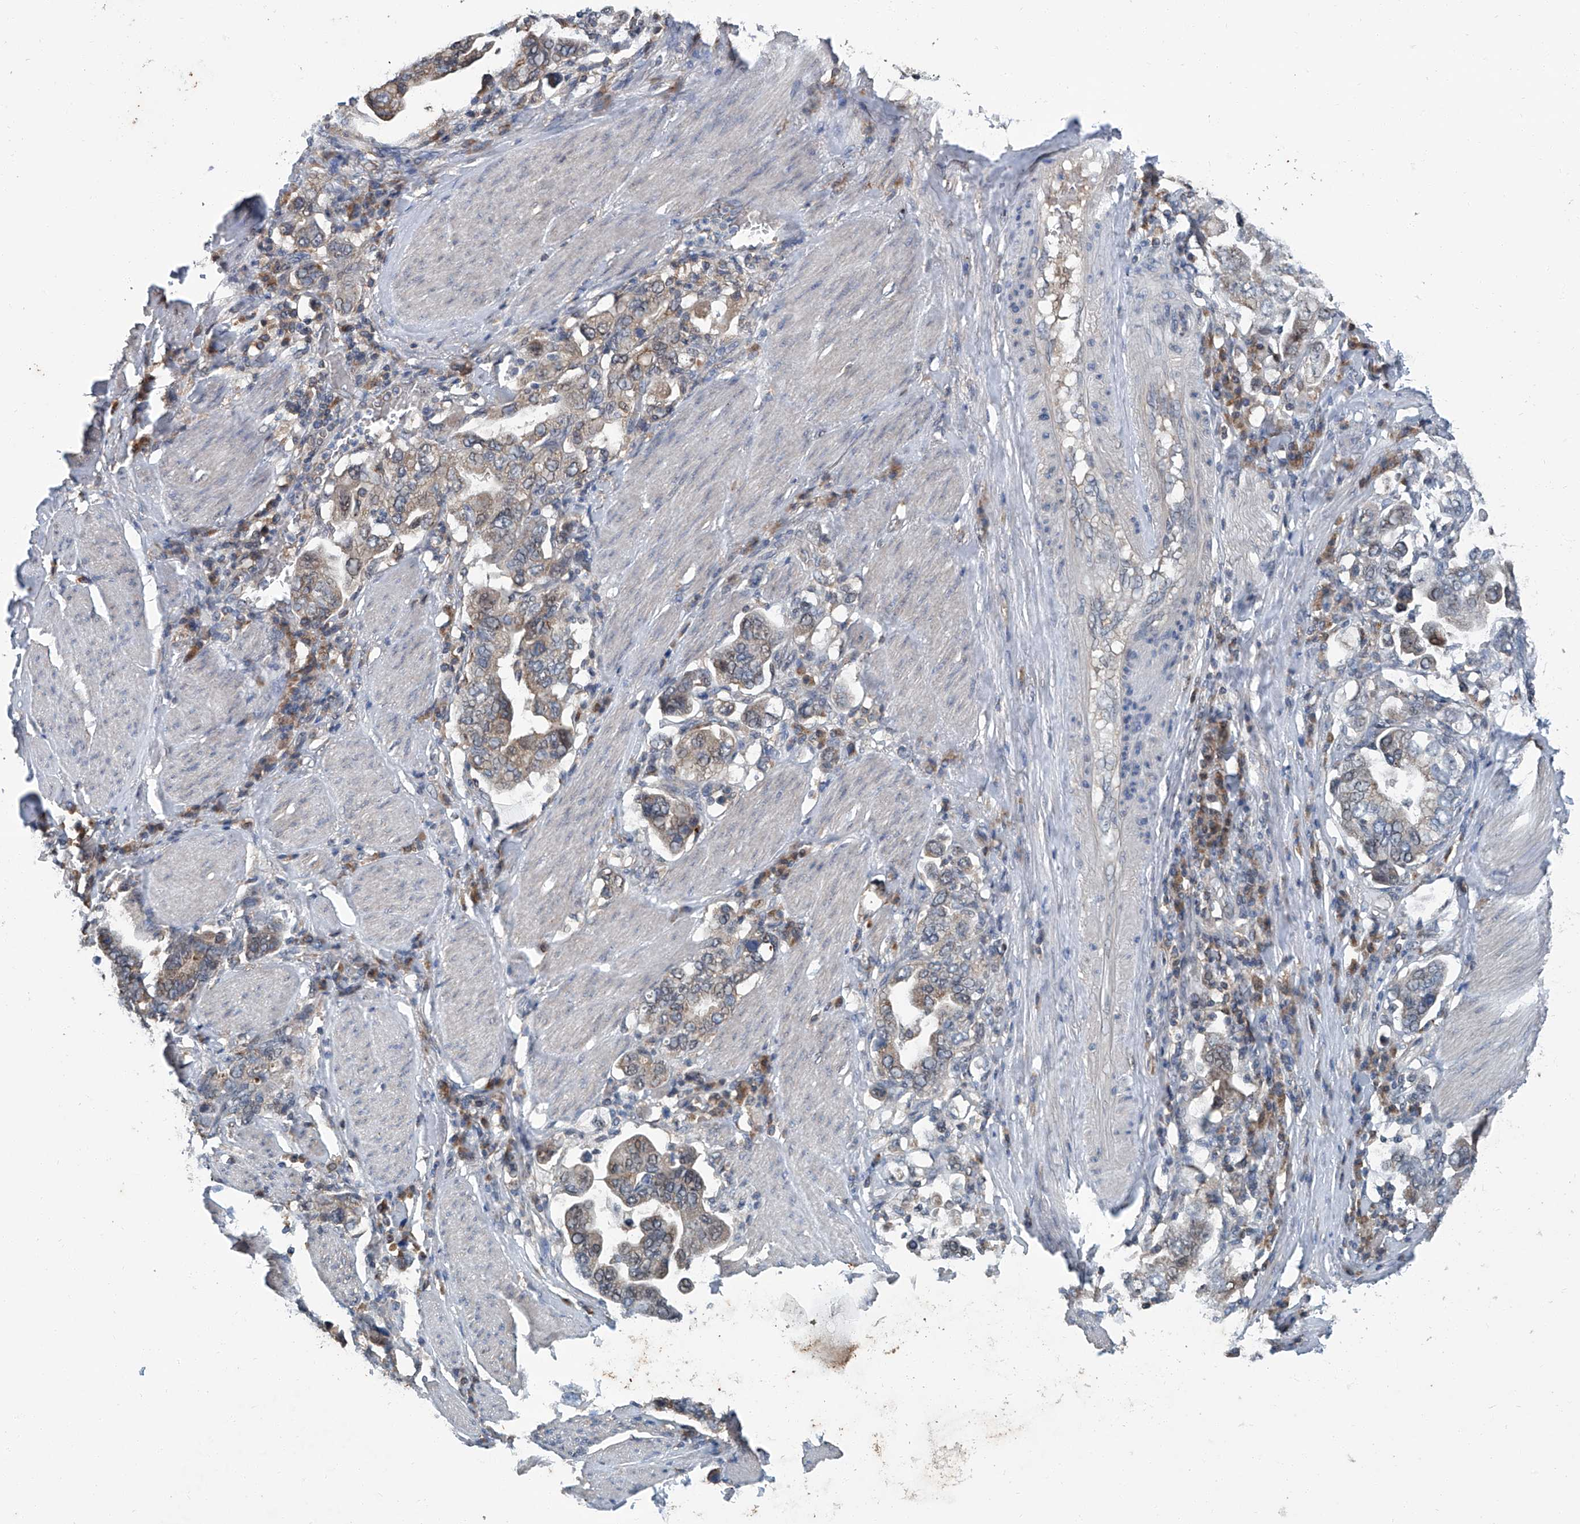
{"staining": {"intensity": "weak", "quantity": "<25%", "location": "cytoplasmic/membranous"}, "tissue": "stomach cancer", "cell_type": "Tumor cells", "image_type": "cancer", "snomed": [{"axis": "morphology", "description": "Adenocarcinoma, NOS"}, {"axis": "topography", "description": "Stomach, upper"}], "caption": "Tumor cells are negative for brown protein staining in stomach cancer (adenocarcinoma).", "gene": "CLK1", "patient": {"sex": "male", "age": 62}}